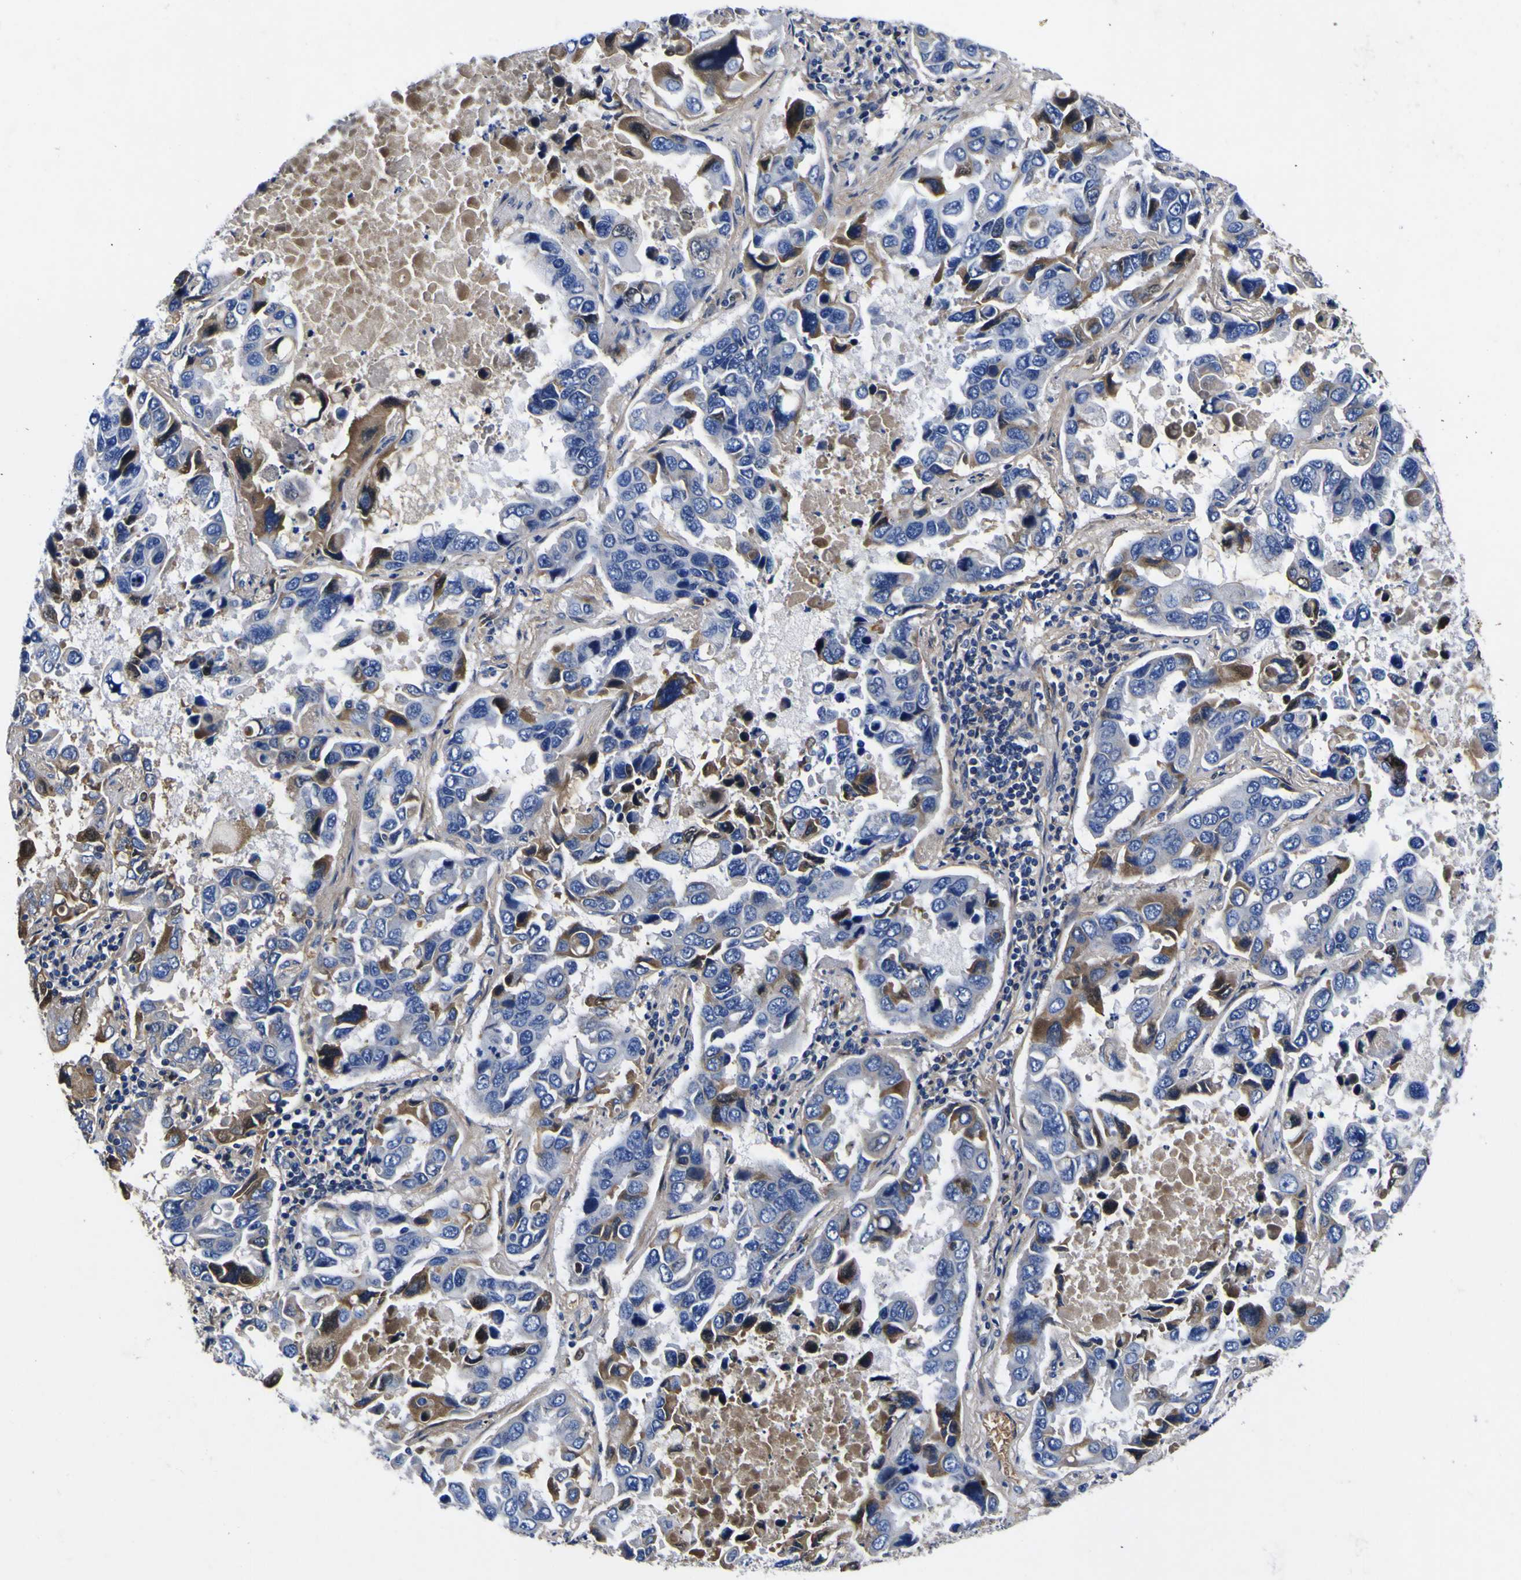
{"staining": {"intensity": "negative", "quantity": "none", "location": "none"}, "tissue": "lung cancer", "cell_type": "Tumor cells", "image_type": "cancer", "snomed": [{"axis": "morphology", "description": "Adenocarcinoma, NOS"}, {"axis": "topography", "description": "Lung"}], "caption": "Image shows no protein positivity in tumor cells of lung adenocarcinoma tissue.", "gene": "VASN", "patient": {"sex": "male", "age": 64}}